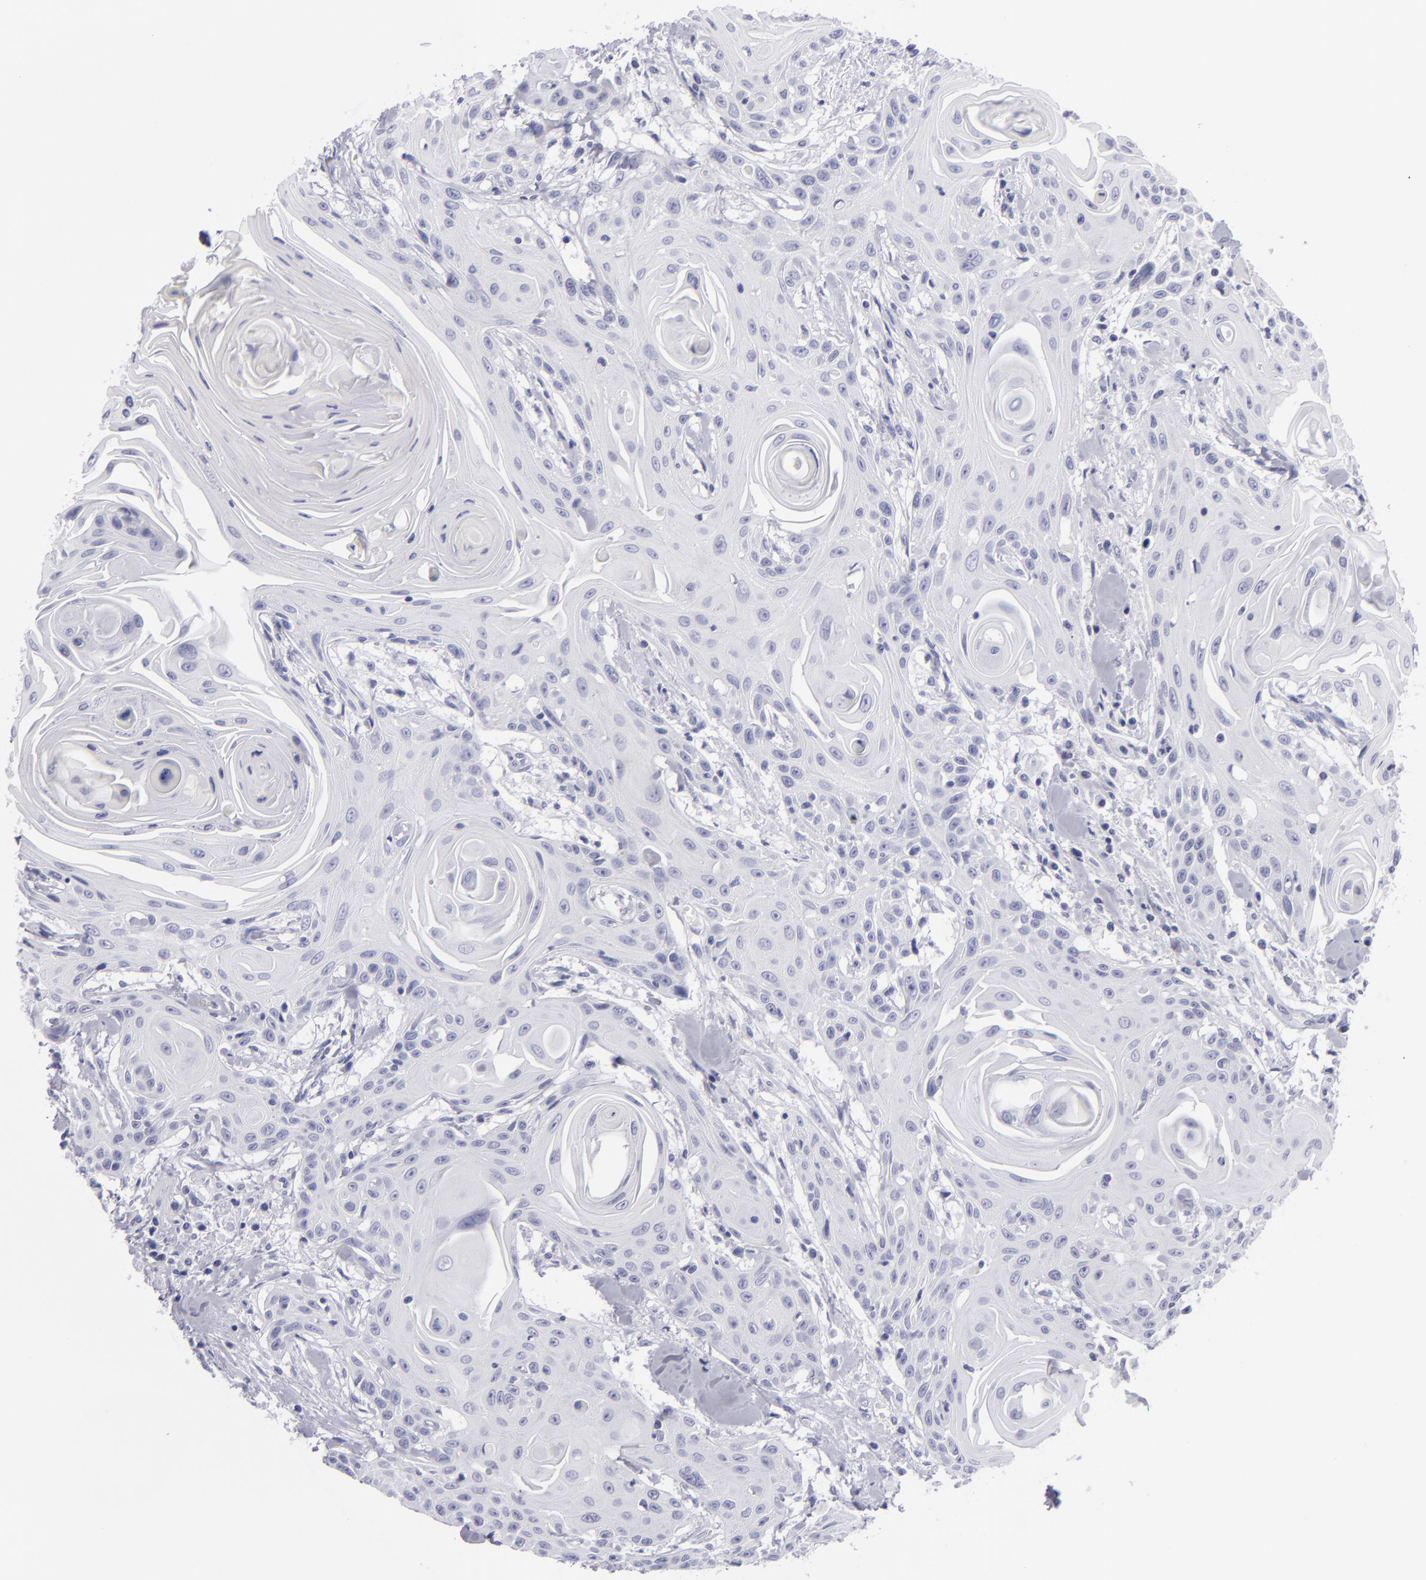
{"staining": {"intensity": "negative", "quantity": "none", "location": "none"}, "tissue": "head and neck cancer", "cell_type": "Tumor cells", "image_type": "cancer", "snomed": [{"axis": "morphology", "description": "Squamous cell carcinoma, NOS"}, {"axis": "morphology", "description": "Squamous cell carcinoma, metastatic, NOS"}, {"axis": "topography", "description": "Lymph node"}, {"axis": "topography", "description": "Salivary gland"}, {"axis": "topography", "description": "Head-Neck"}], "caption": "Protein analysis of head and neck squamous cell carcinoma shows no significant positivity in tumor cells.", "gene": "VIL1", "patient": {"sex": "female", "age": 74}}